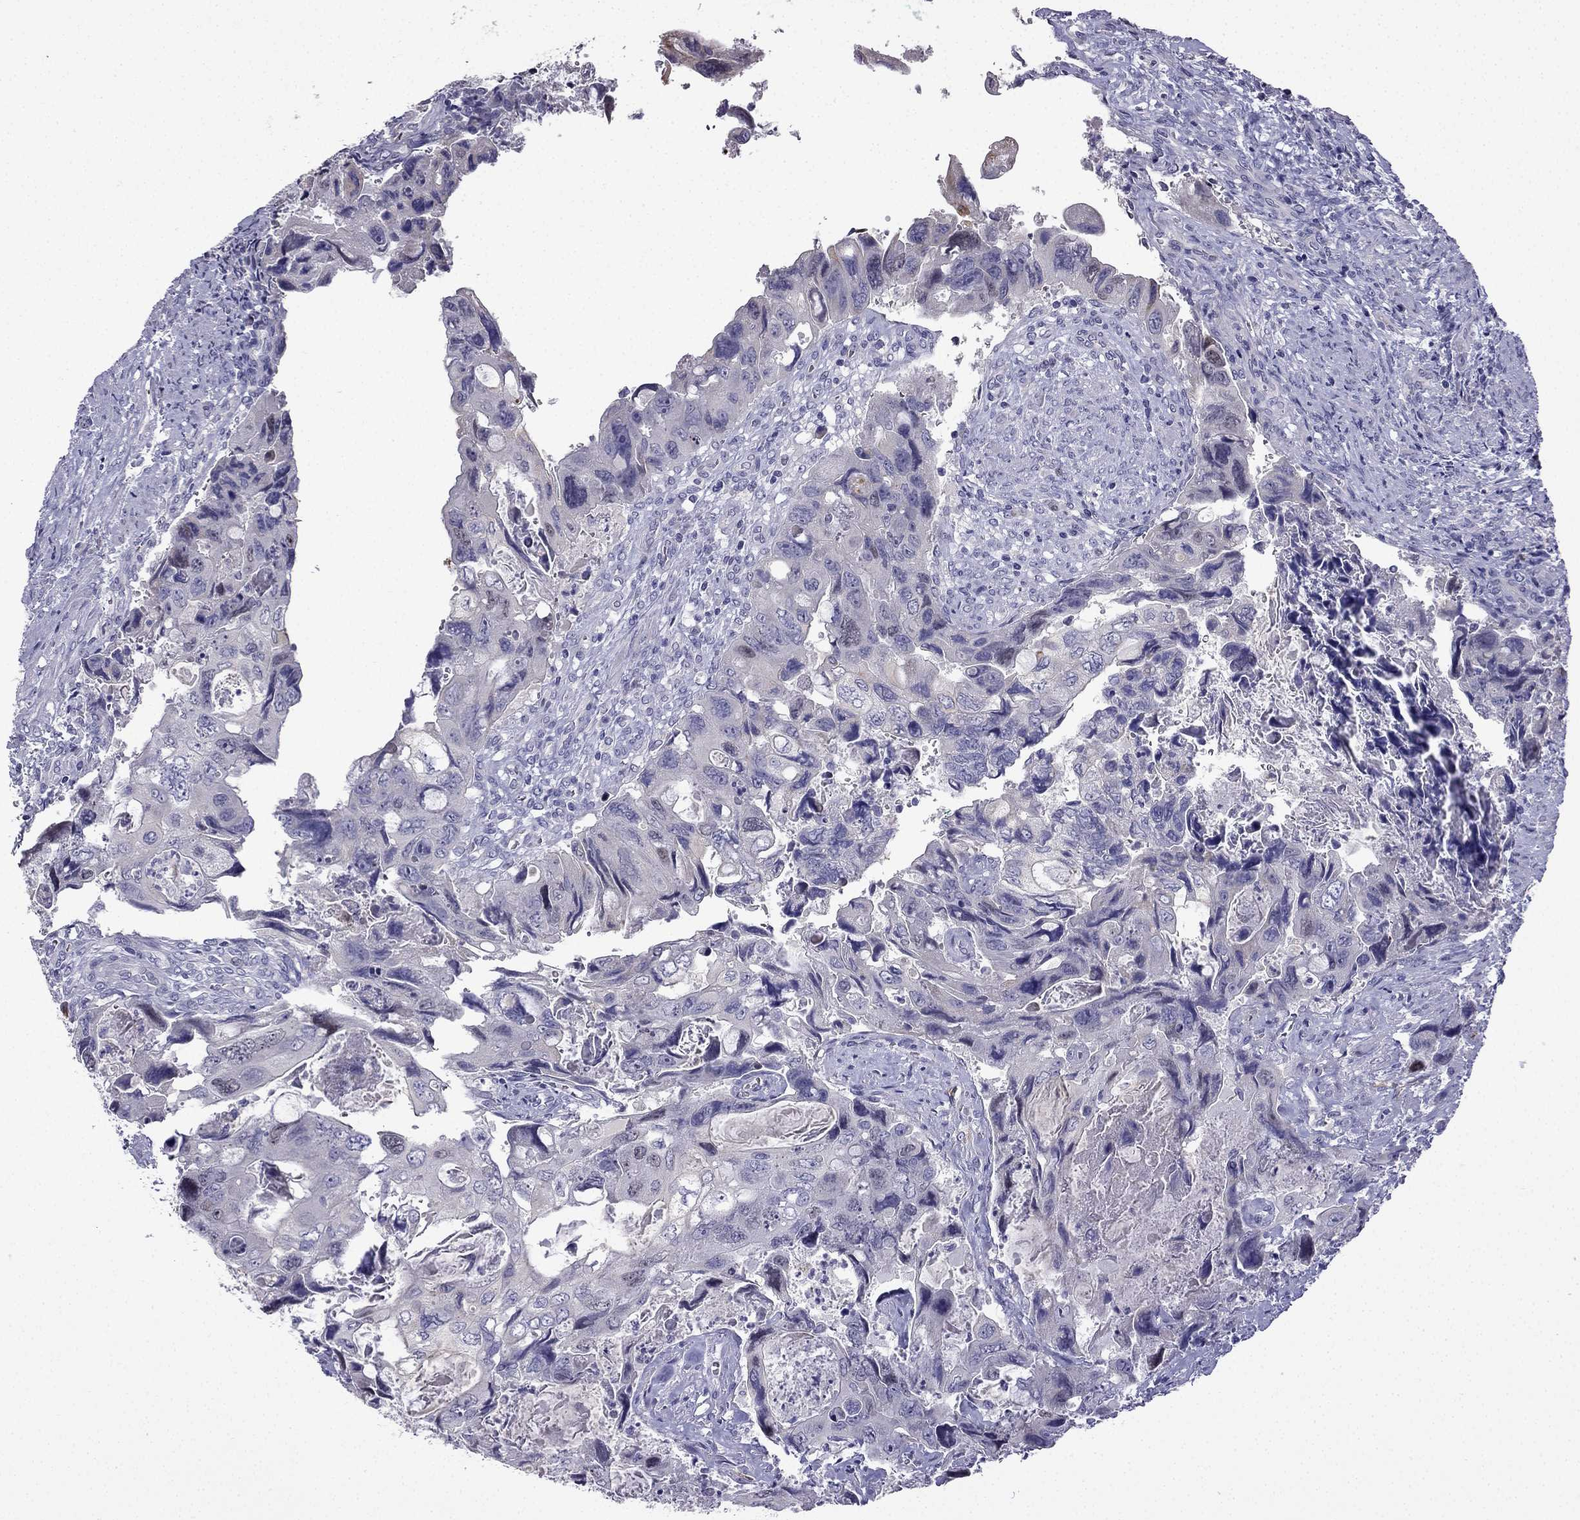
{"staining": {"intensity": "weak", "quantity": "<25%", "location": "nuclear"}, "tissue": "colorectal cancer", "cell_type": "Tumor cells", "image_type": "cancer", "snomed": [{"axis": "morphology", "description": "Adenocarcinoma, NOS"}, {"axis": "topography", "description": "Rectum"}], "caption": "This is an IHC micrograph of human colorectal cancer (adenocarcinoma). There is no staining in tumor cells.", "gene": "UHRF1", "patient": {"sex": "male", "age": 62}}